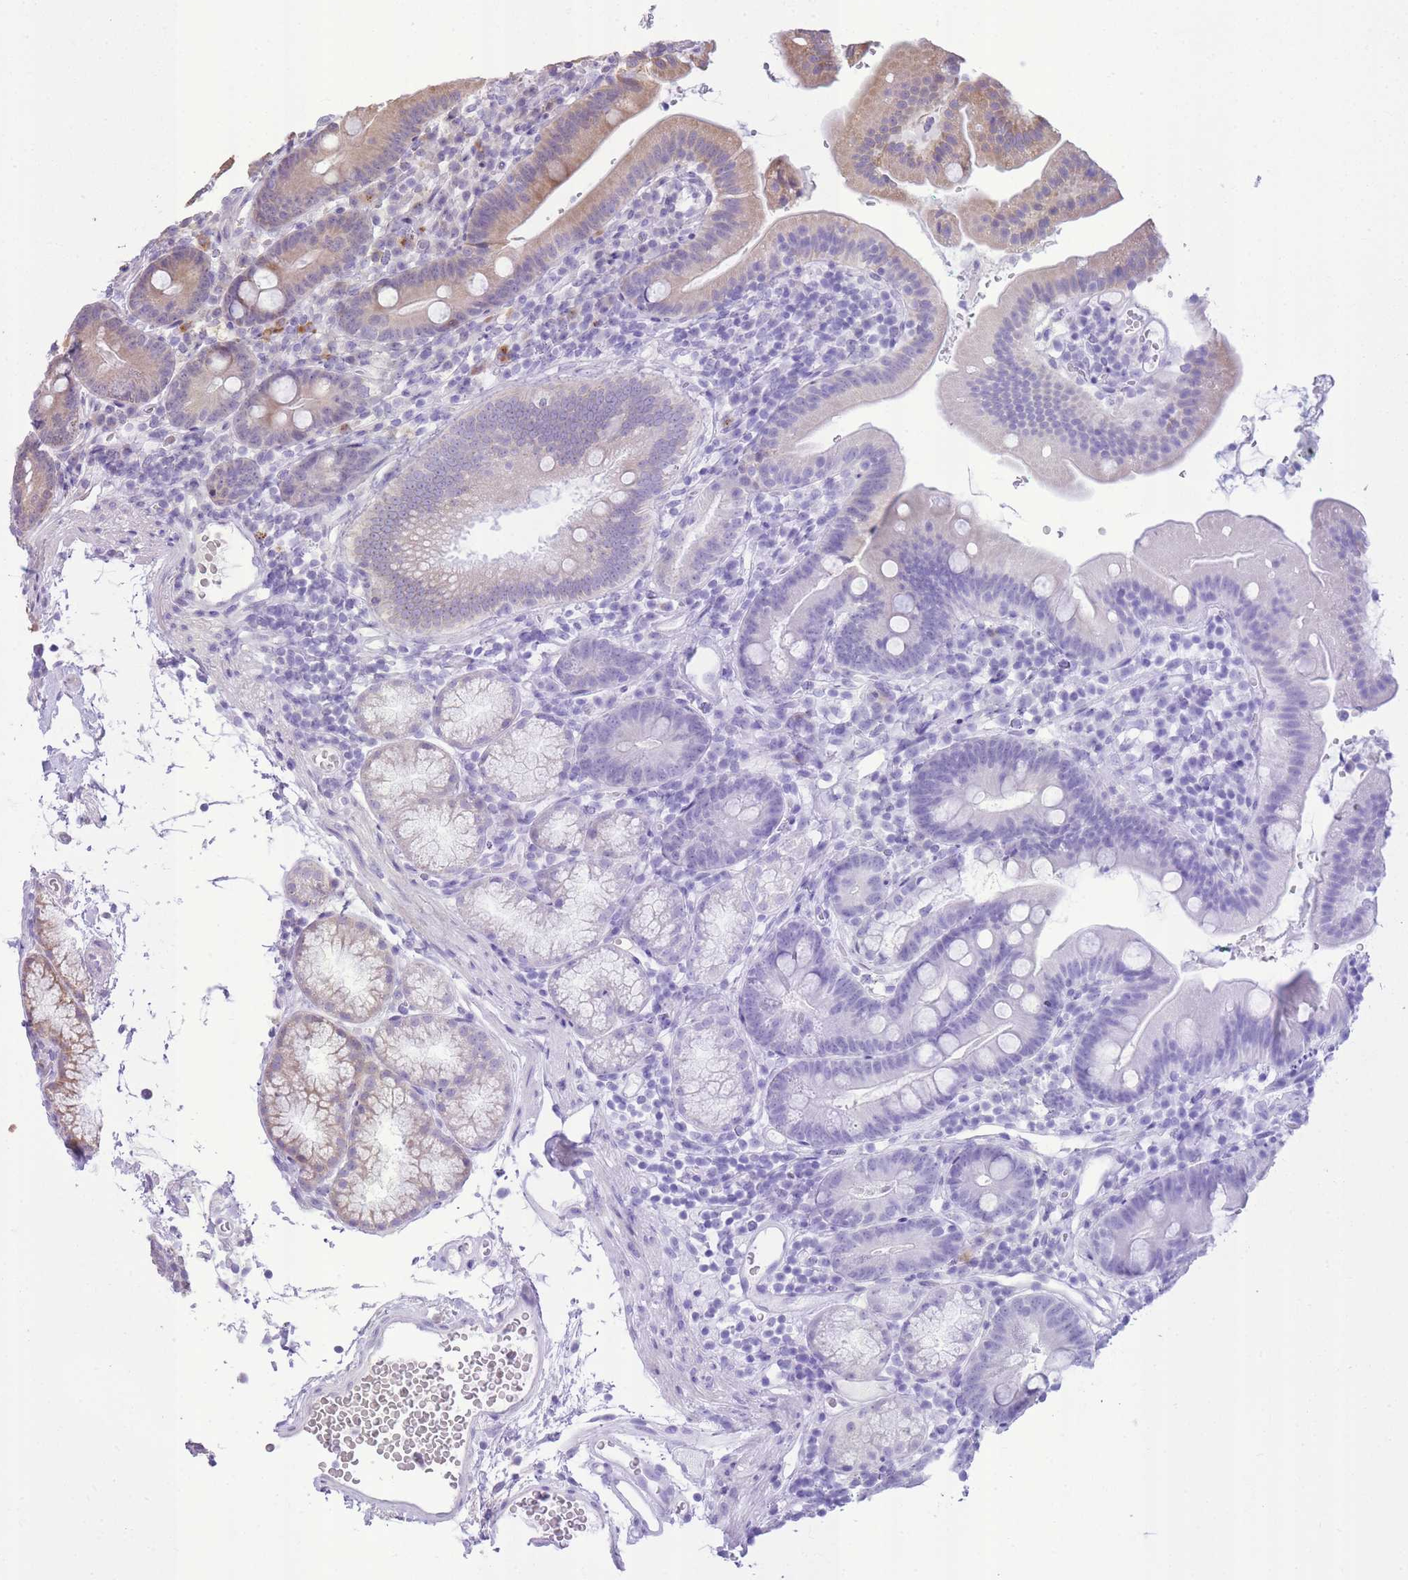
{"staining": {"intensity": "weak", "quantity": "<25%", "location": "cytoplasmic/membranous"}, "tissue": "duodenum", "cell_type": "Glandular cells", "image_type": "normal", "snomed": [{"axis": "morphology", "description": "Normal tissue, NOS"}, {"axis": "topography", "description": "Duodenum"}], "caption": "Immunohistochemistry histopathology image of normal duodenum: human duodenum stained with DAB (3,3'-diaminobenzidine) demonstrates no significant protein positivity in glandular cells.", "gene": "SLC4A4", "patient": {"sex": "female", "age": 67}}